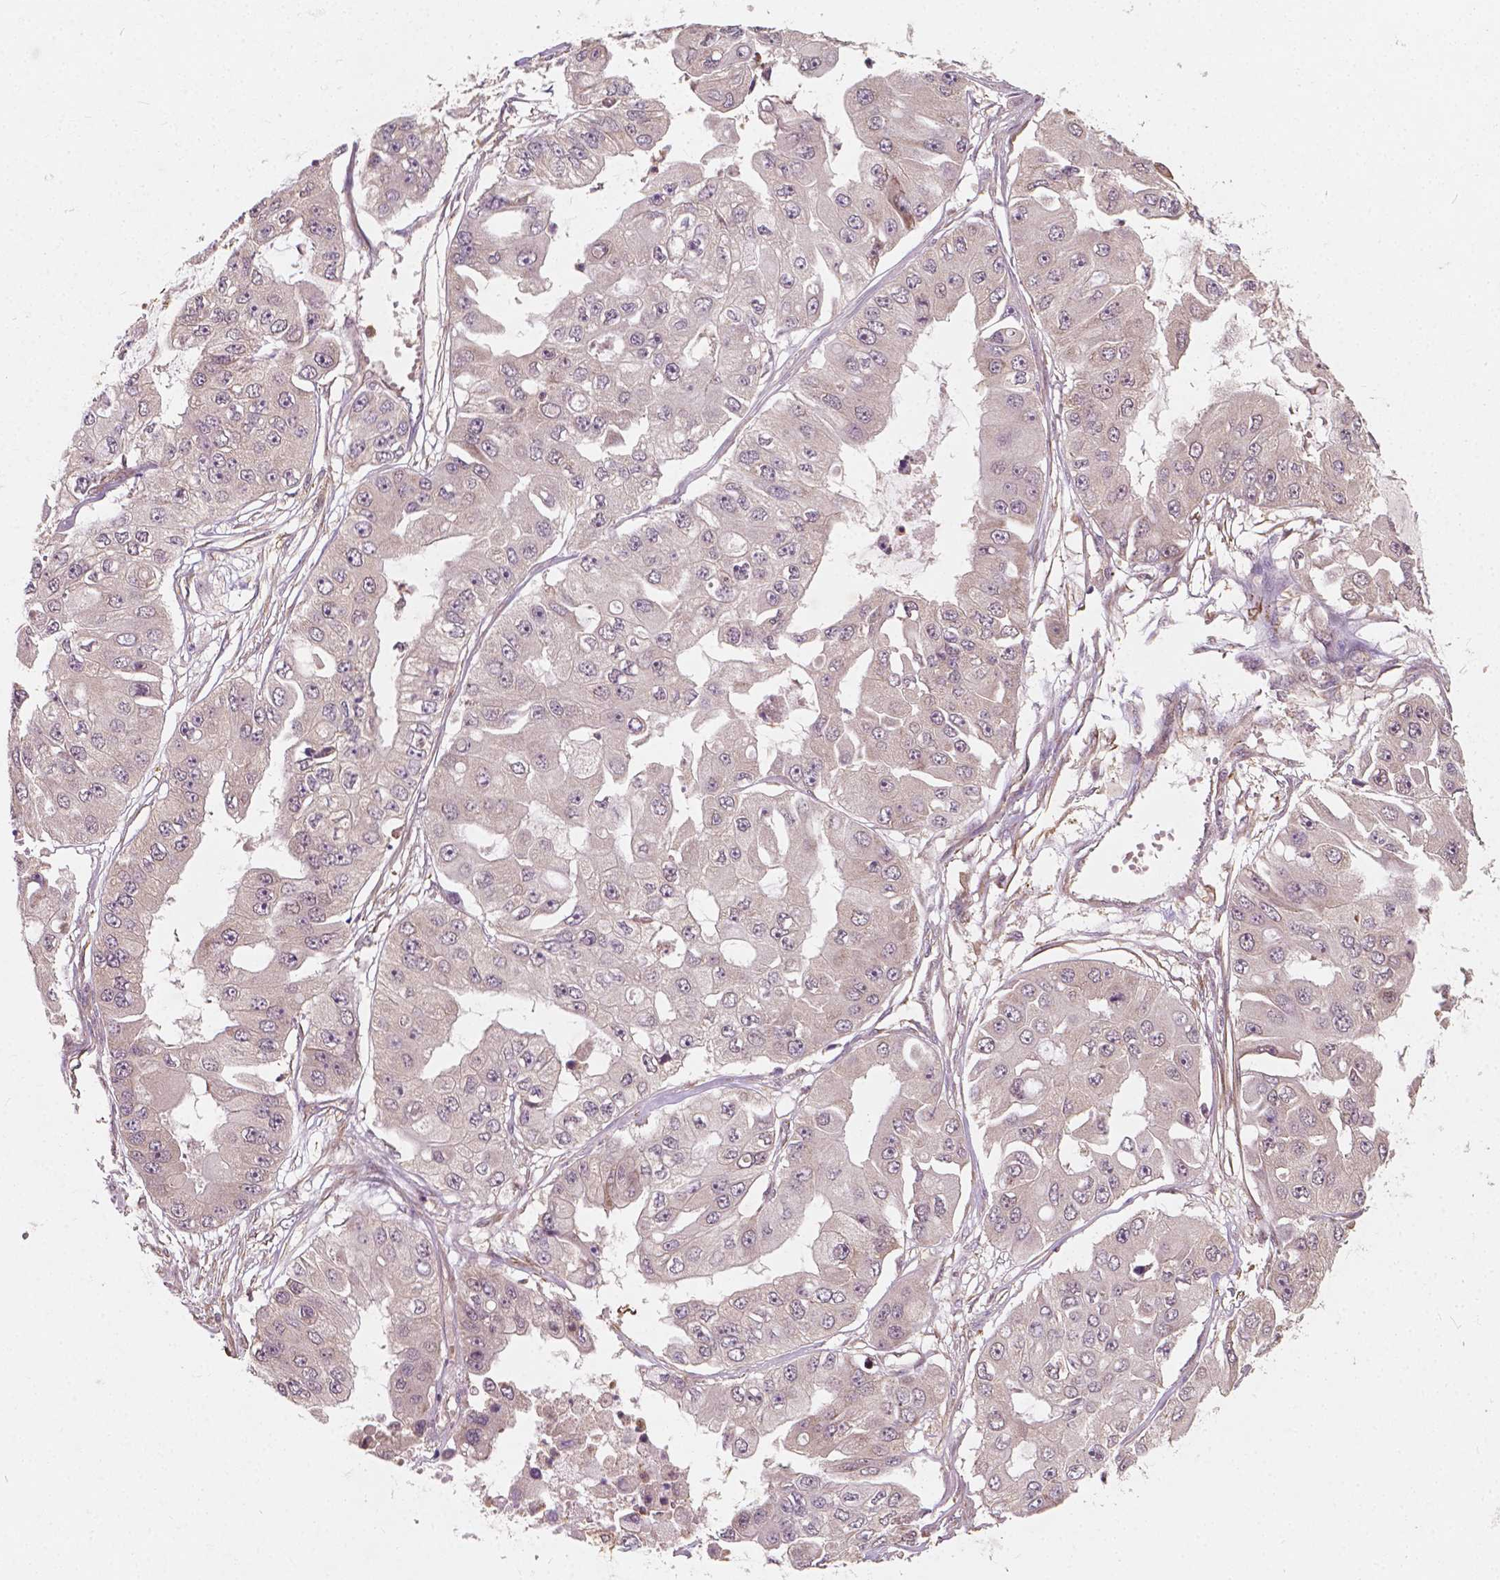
{"staining": {"intensity": "weak", "quantity": "<25%", "location": "cytoplasmic/membranous"}, "tissue": "ovarian cancer", "cell_type": "Tumor cells", "image_type": "cancer", "snomed": [{"axis": "morphology", "description": "Cystadenocarcinoma, serous, NOS"}, {"axis": "topography", "description": "Ovary"}], "caption": "High magnification brightfield microscopy of ovarian cancer stained with DAB (3,3'-diaminobenzidine) (brown) and counterstained with hematoxylin (blue): tumor cells show no significant expression.", "gene": "CYFIP2", "patient": {"sex": "female", "age": 56}}